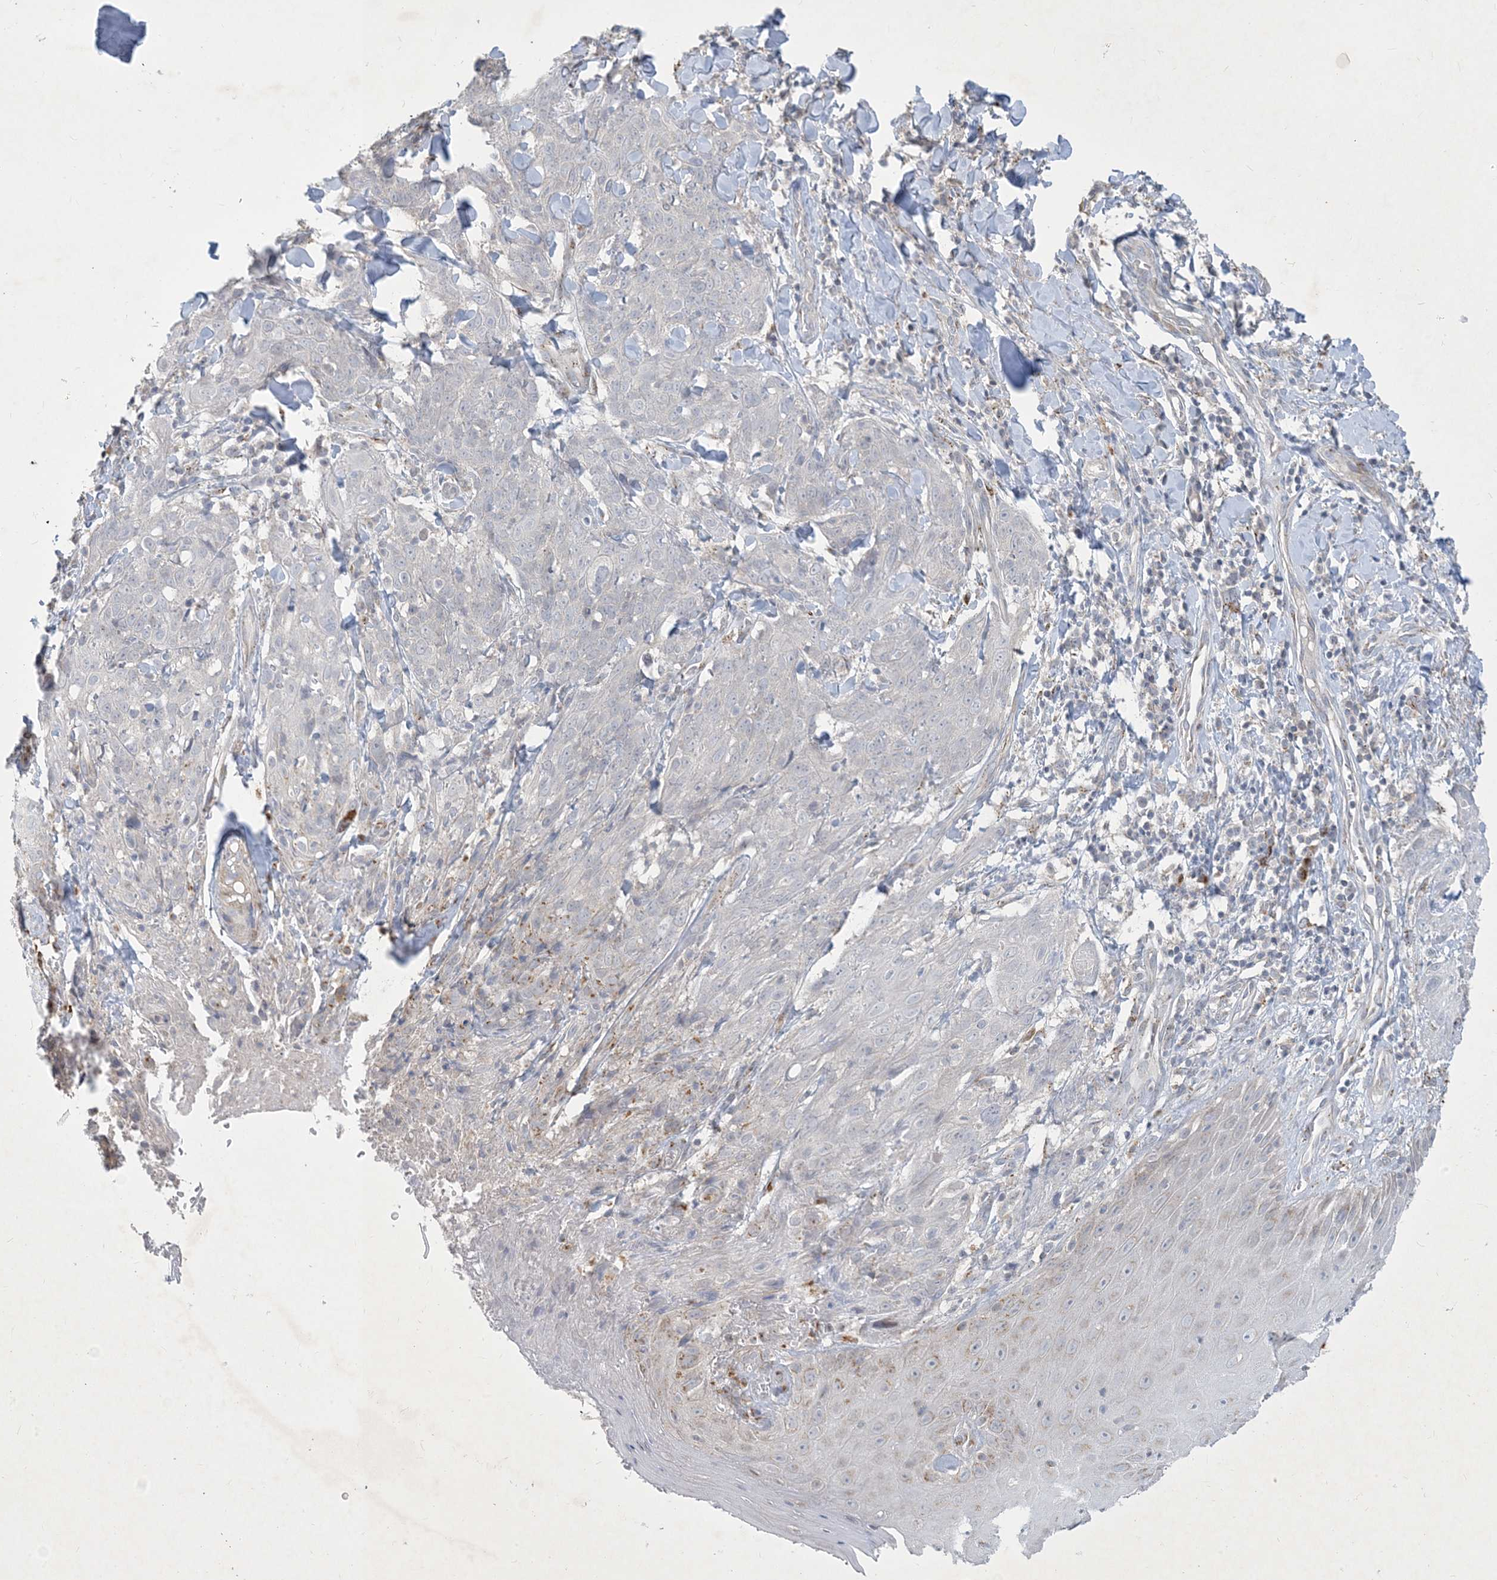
{"staining": {"intensity": "negative", "quantity": "none", "location": "none"}, "tissue": "skin cancer", "cell_type": "Tumor cells", "image_type": "cancer", "snomed": [{"axis": "morphology", "description": "Squamous cell carcinoma, NOS"}, {"axis": "topography", "description": "Skin"}, {"axis": "topography", "description": "Vulva"}], "caption": "This is an immunohistochemistry histopathology image of human skin squamous cell carcinoma. There is no positivity in tumor cells.", "gene": "CCDC14", "patient": {"sex": "female", "age": 85}}